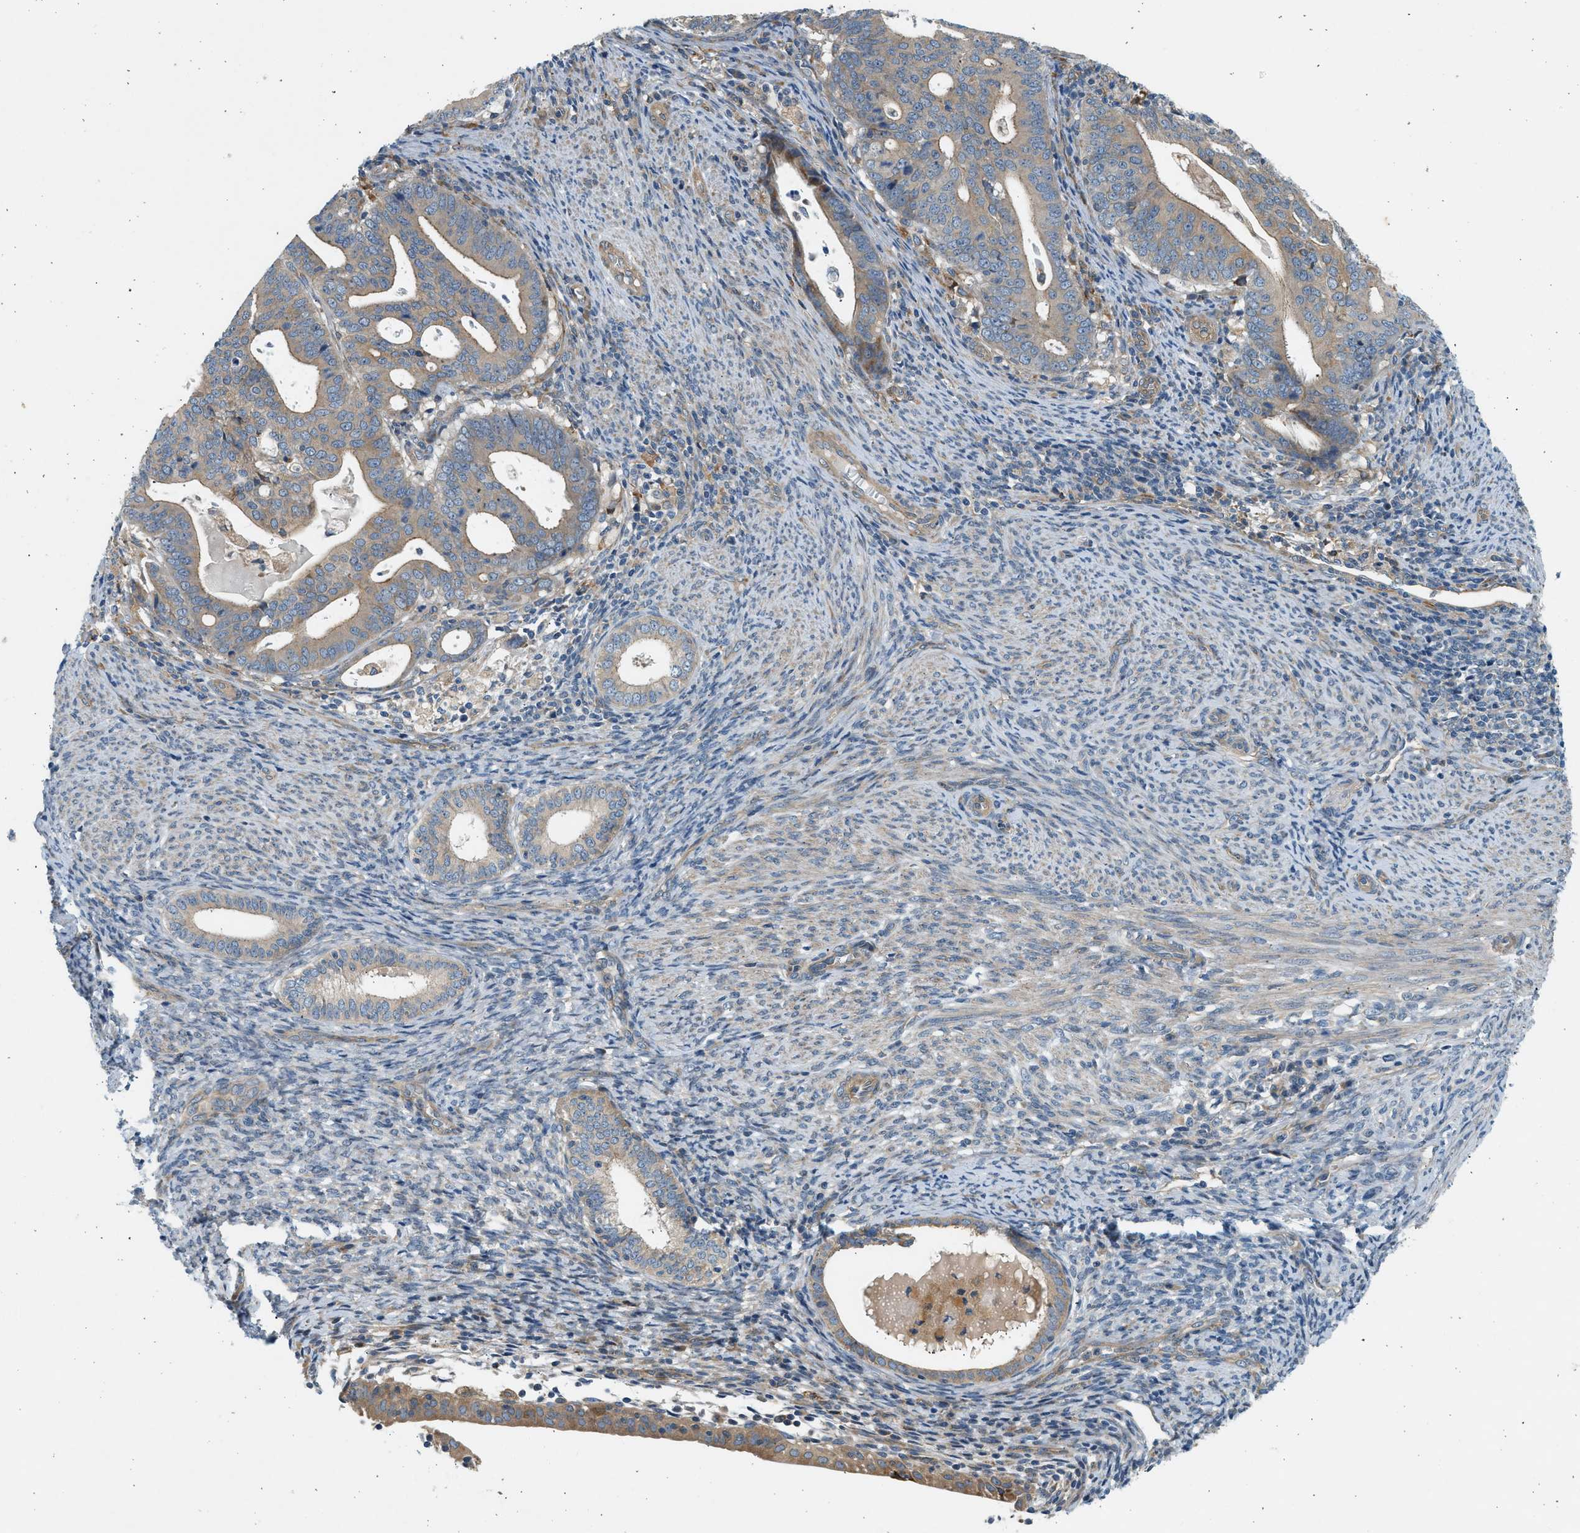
{"staining": {"intensity": "weak", "quantity": "25%-75%", "location": "cytoplasmic/membranous"}, "tissue": "endometrial cancer", "cell_type": "Tumor cells", "image_type": "cancer", "snomed": [{"axis": "morphology", "description": "Adenocarcinoma, NOS"}, {"axis": "topography", "description": "Uterus"}], "caption": "Human endometrial cancer stained for a protein (brown) displays weak cytoplasmic/membranous positive expression in approximately 25%-75% of tumor cells.", "gene": "KDELR2", "patient": {"sex": "female", "age": 83}}